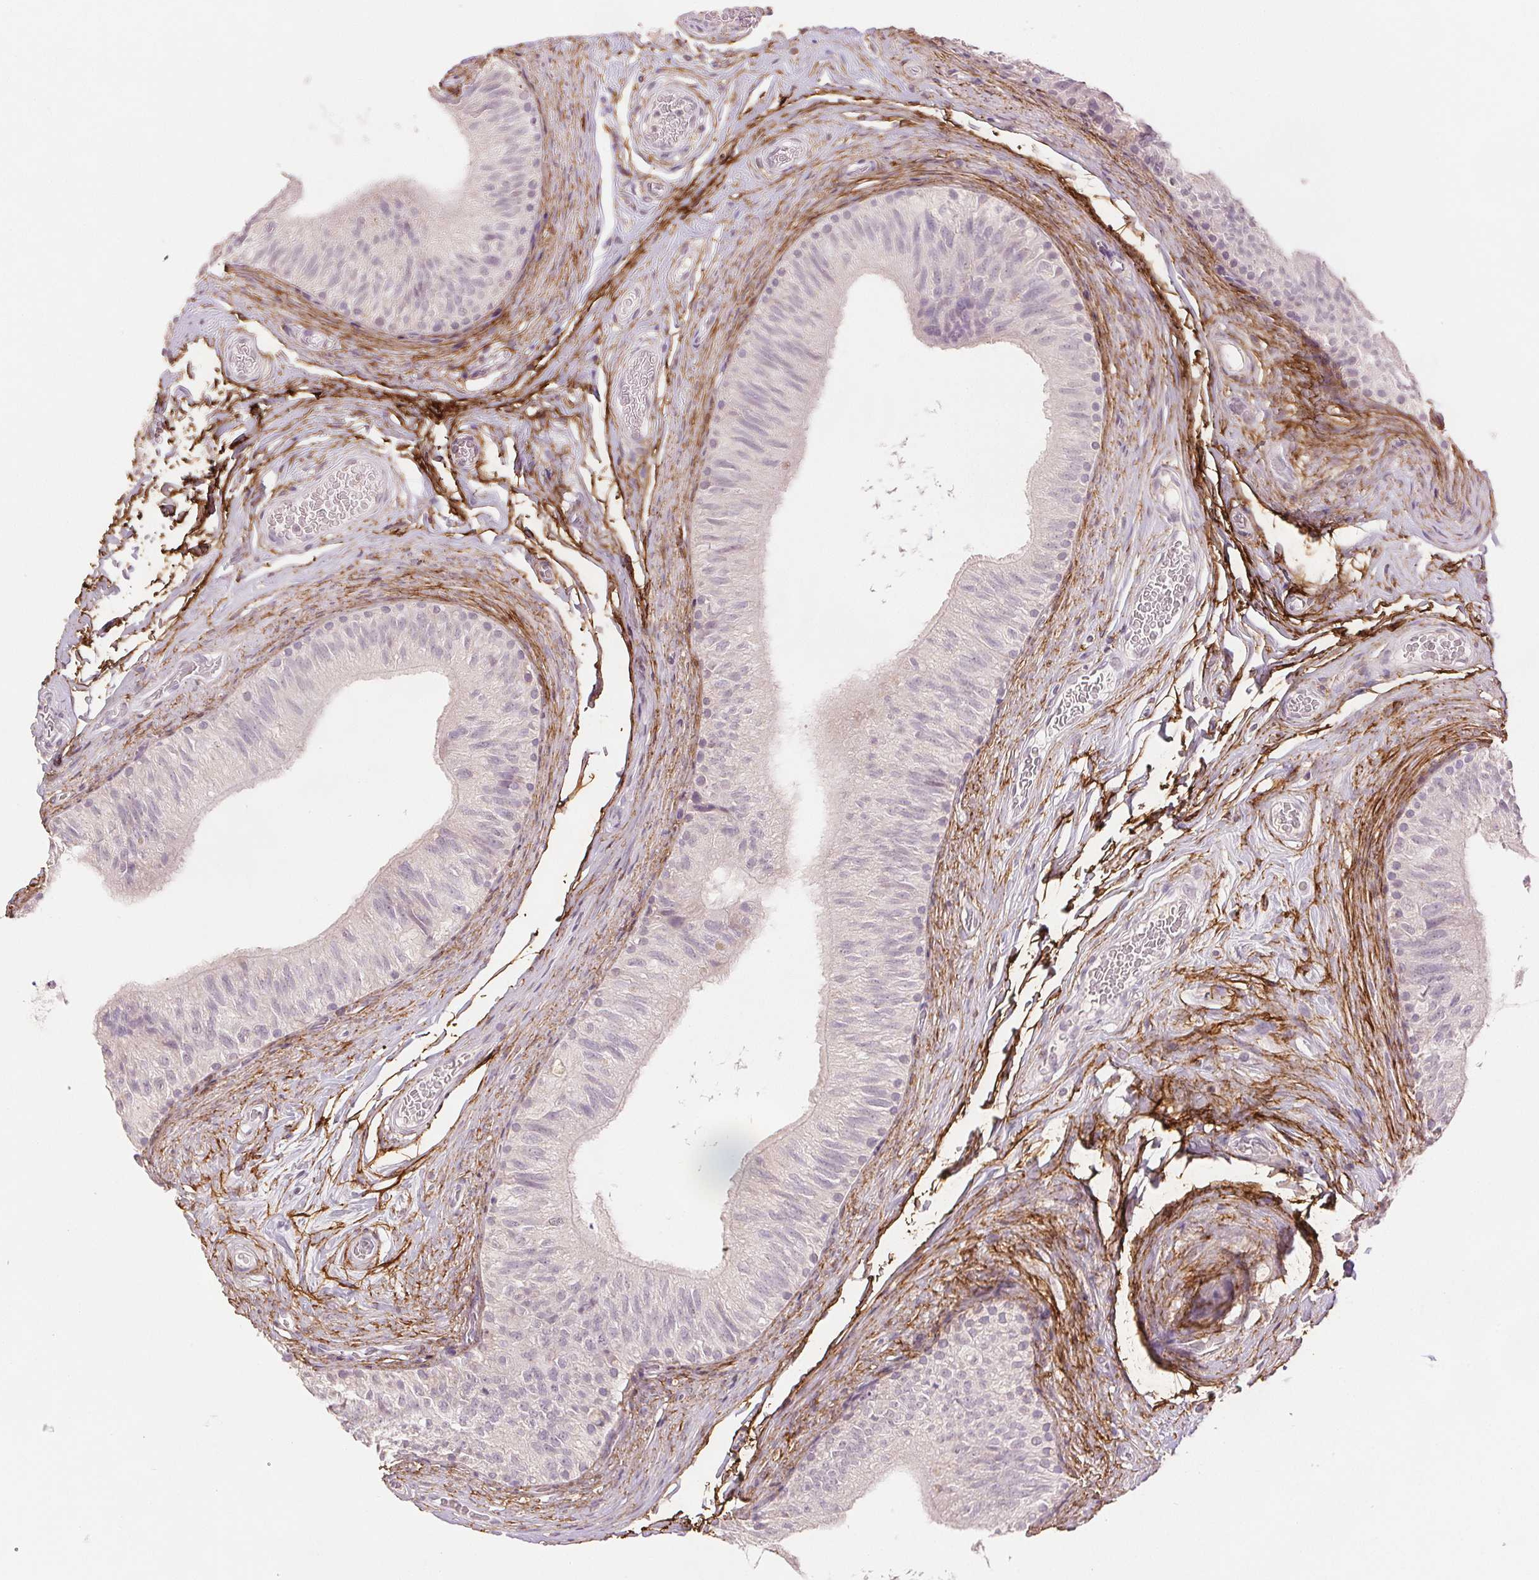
{"staining": {"intensity": "negative", "quantity": "none", "location": "none"}, "tissue": "epididymis", "cell_type": "Glandular cells", "image_type": "normal", "snomed": [{"axis": "morphology", "description": "Normal tissue, NOS"}, {"axis": "topography", "description": "Epididymis, spermatic cord, NOS"}, {"axis": "topography", "description": "Epididymis"}], "caption": "Glandular cells are negative for protein expression in unremarkable human epididymis.", "gene": "FBN1", "patient": {"sex": "male", "age": 31}}